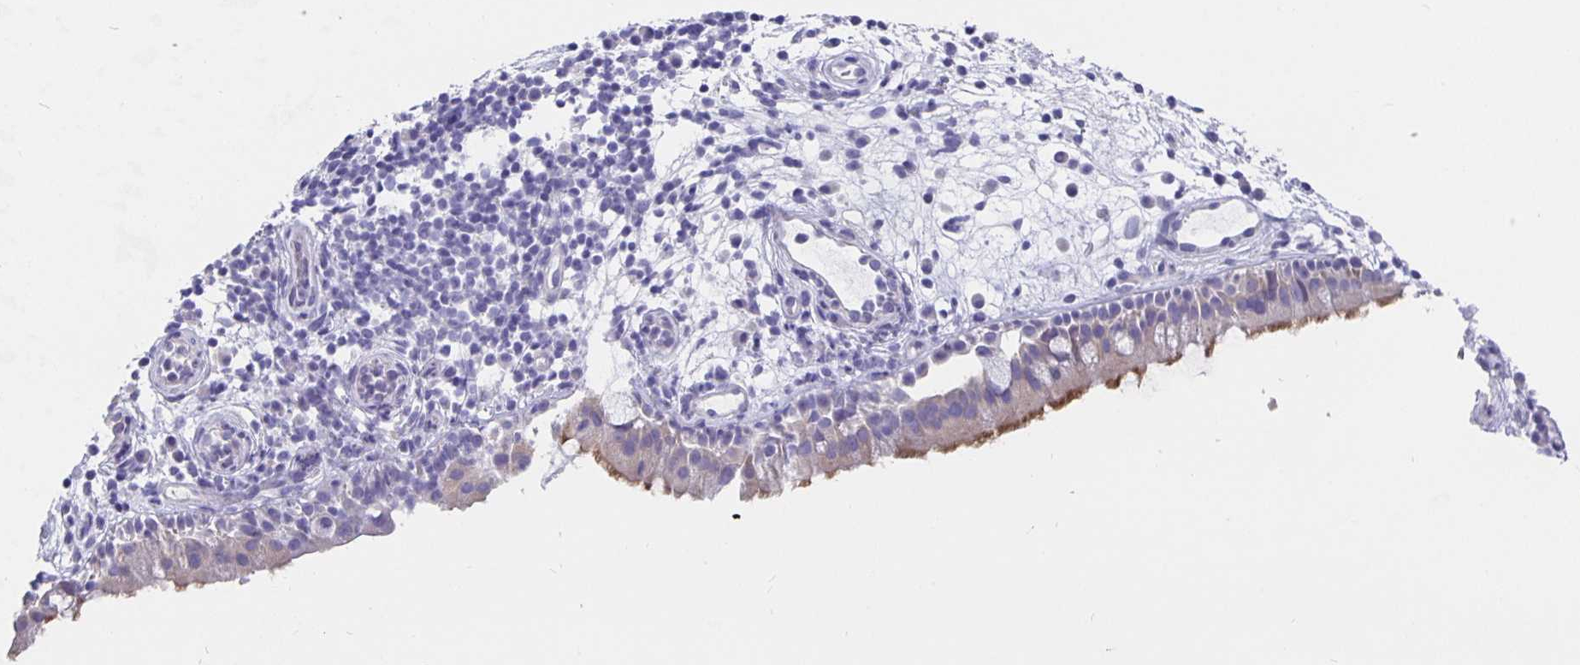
{"staining": {"intensity": "moderate", "quantity": "<25%", "location": "cytoplasmic/membranous"}, "tissue": "nasopharynx", "cell_type": "Respiratory epithelial cells", "image_type": "normal", "snomed": [{"axis": "morphology", "description": "Normal tissue, NOS"}, {"axis": "morphology", "description": "Inflammation, NOS"}, {"axis": "topography", "description": "Nasopharynx"}], "caption": "Brown immunohistochemical staining in unremarkable nasopharynx displays moderate cytoplasmic/membranous staining in about <25% of respiratory epithelial cells.", "gene": "CFAP74", "patient": {"sex": "male", "age": 54}}